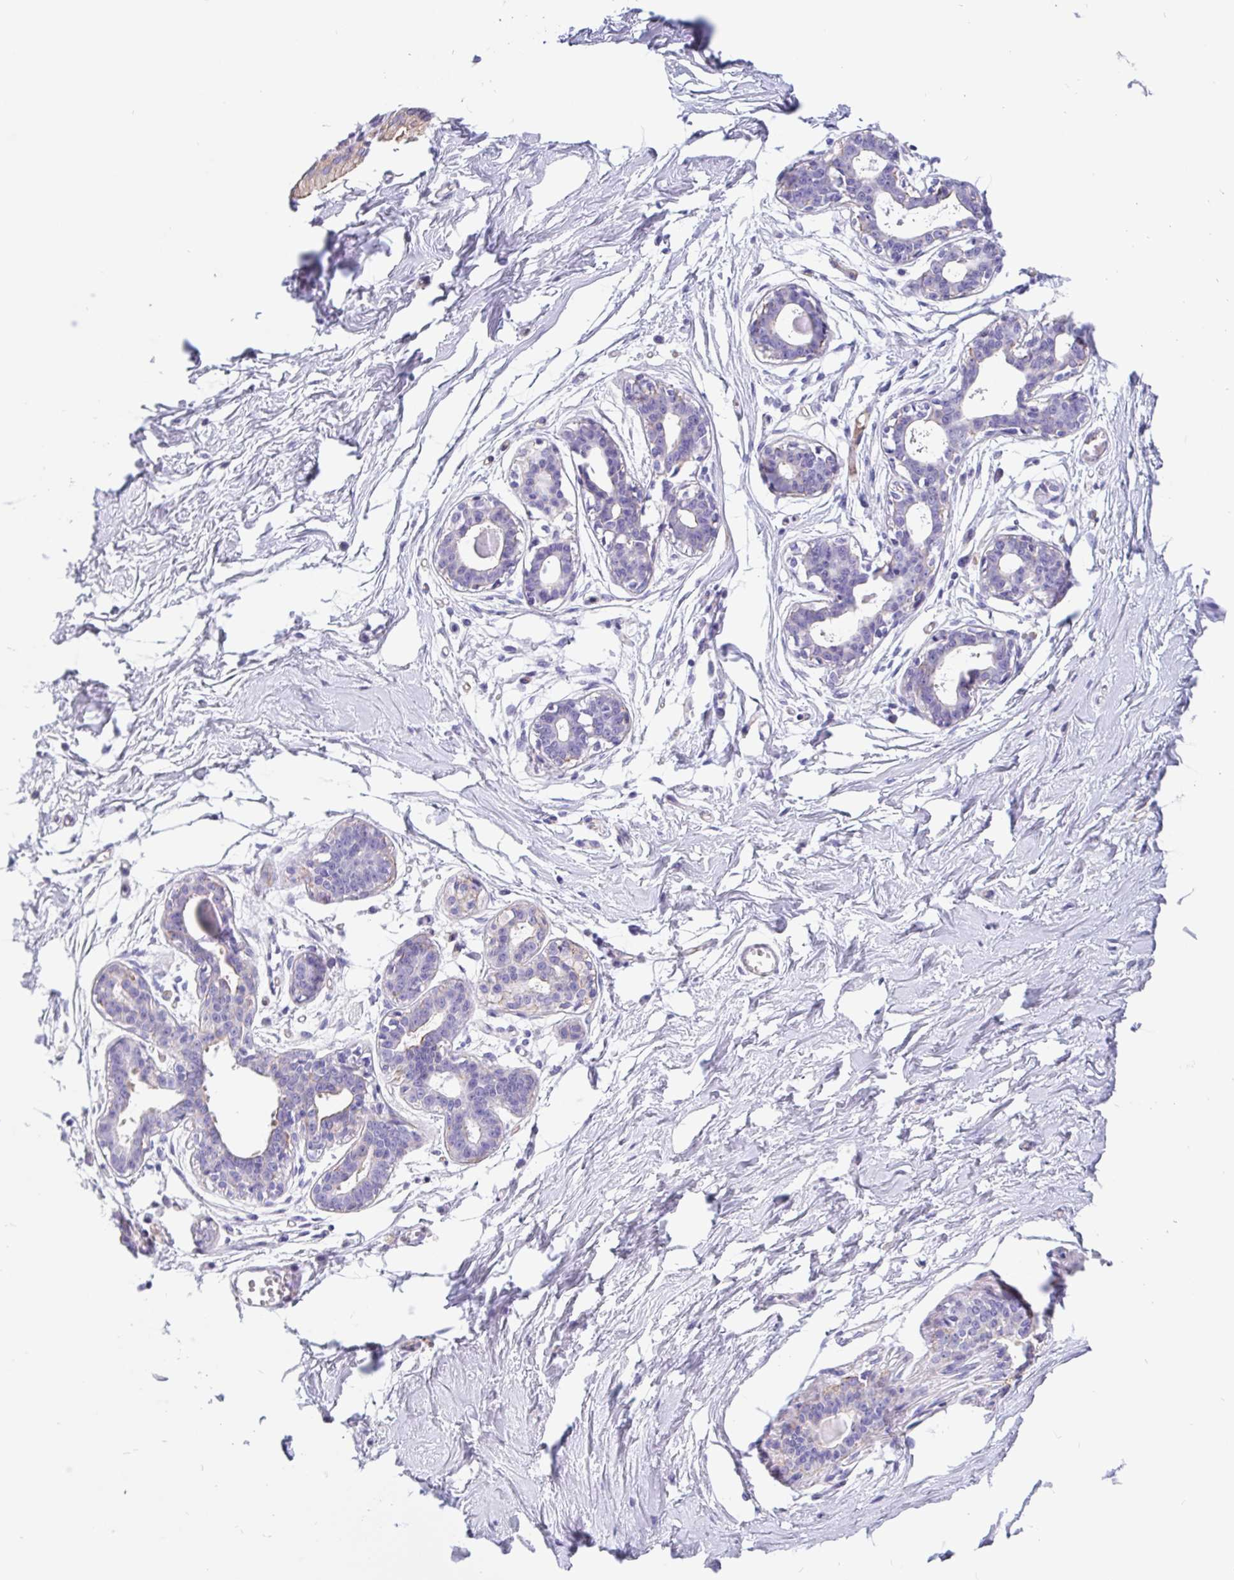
{"staining": {"intensity": "negative", "quantity": "none", "location": "none"}, "tissue": "breast", "cell_type": "Adipocytes", "image_type": "normal", "snomed": [{"axis": "morphology", "description": "Normal tissue, NOS"}, {"axis": "topography", "description": "Breast"}], "caption": "DAB immunohistochemical staining of benign breast reveals no significant expression in adipocytes. (DAB (3,3'-diaminobenzidine) IHC with hematoxylin counter stain).", "gene": "LIMCH1", "patient": {"sex": "female", "age": 45}}